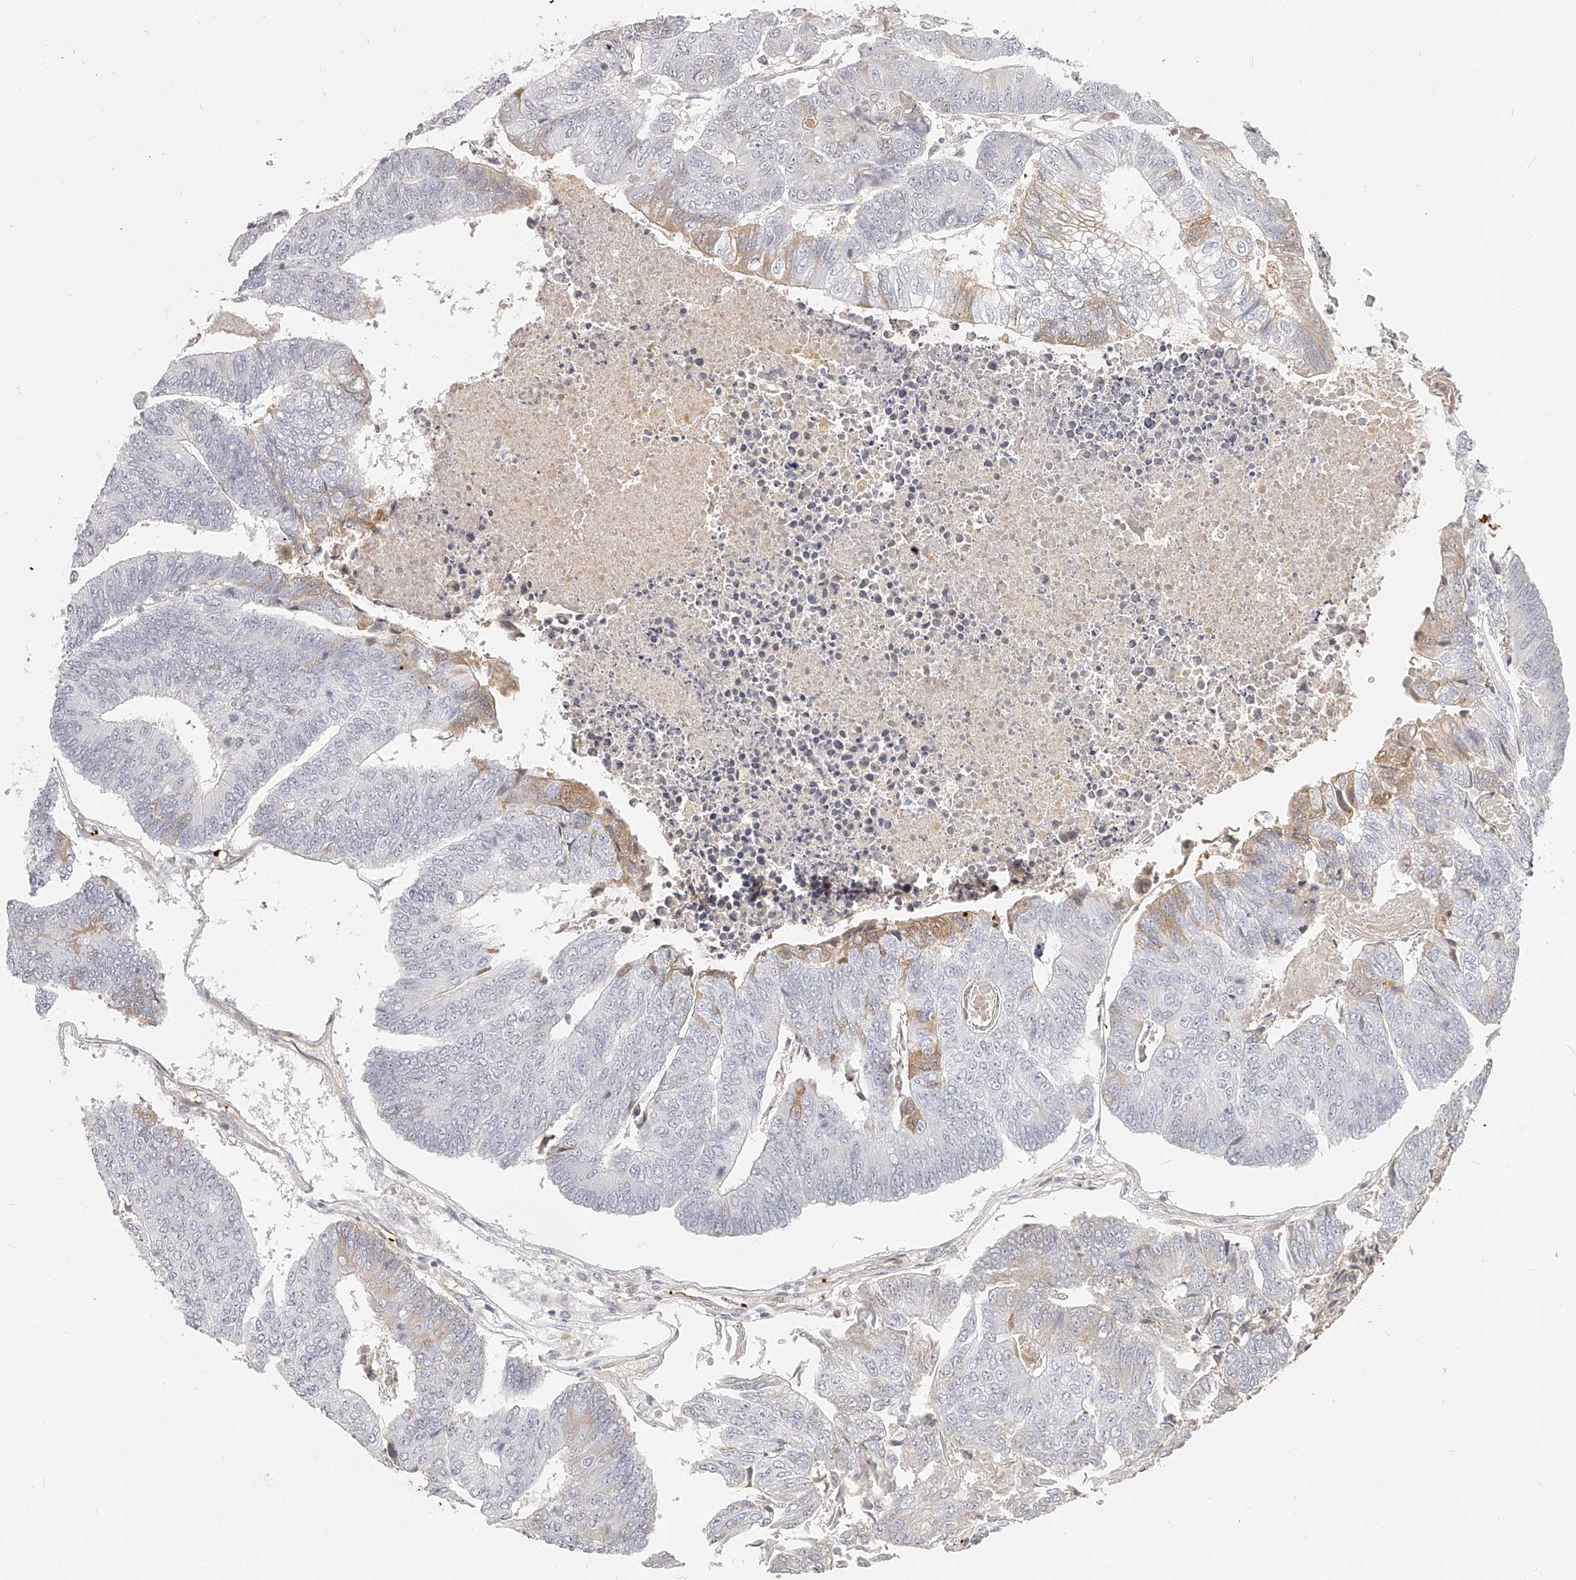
{"staining": {"intensity": "weak", "quantity": "<25%", "location": "cytoplasmic/membranous"}, "tissue": "colorectal cancer", "cell_type": "Tumor cells", "image_type": "cancer", "snomed": [{"axis": "morphology", "description": "Adenocarcinoma, NOS"}, {"axis": "topography", "description": "Colon"}], "caption": "High power microscopy histopathology image of an immunohistochemistry histopathology image of colorectal cancer (adenocarcinoma), revealing no significant positivity in tumor cells.", "gene": "ITGB3", "patient": {"sex": "female", "age": 67}}